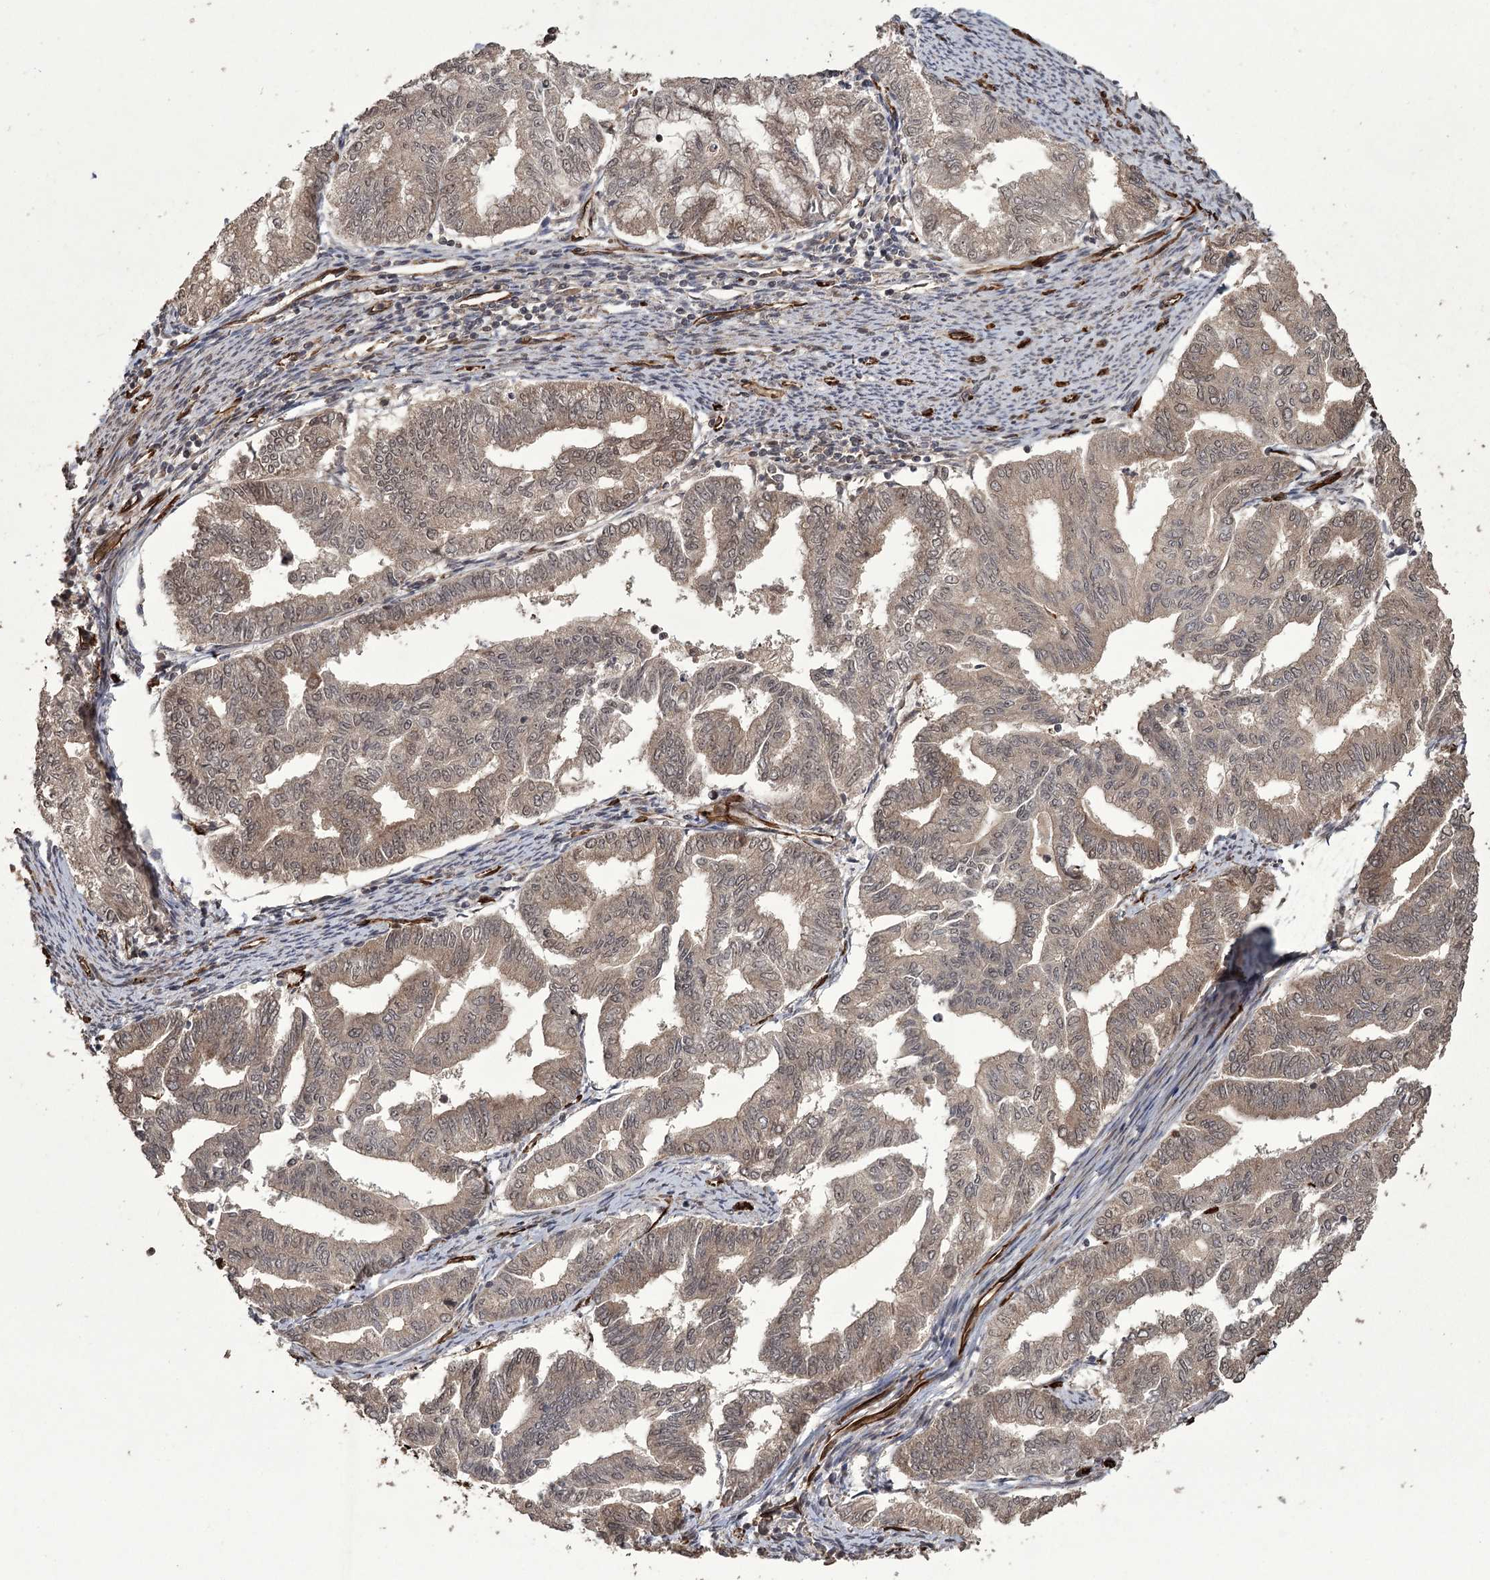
{"staining": {"intensity": "weak", "quantity": ">75%", "location": "cytoplasmic/membranous,nuclear"}, "tissue": "endometrial cancer", "cell_type": "Tumor cells", "image_type": "cancer", "snomed": [{"axis": "morphology", "description": "Adenocarcinoma, NOS"}, {"axis": "topography", "description": "Endometrium"}], "caption": "Adenocarcinoma (endometrial) tissue exhibits weak cytoplasmic/membranous and nuclear positivity in approximately >75% of tumor cells, visualized by immunohistochemistry. Nuclei are stained in blue.", "gene": "RPAP3", "patient": {"sex": "female", "age": 79}}